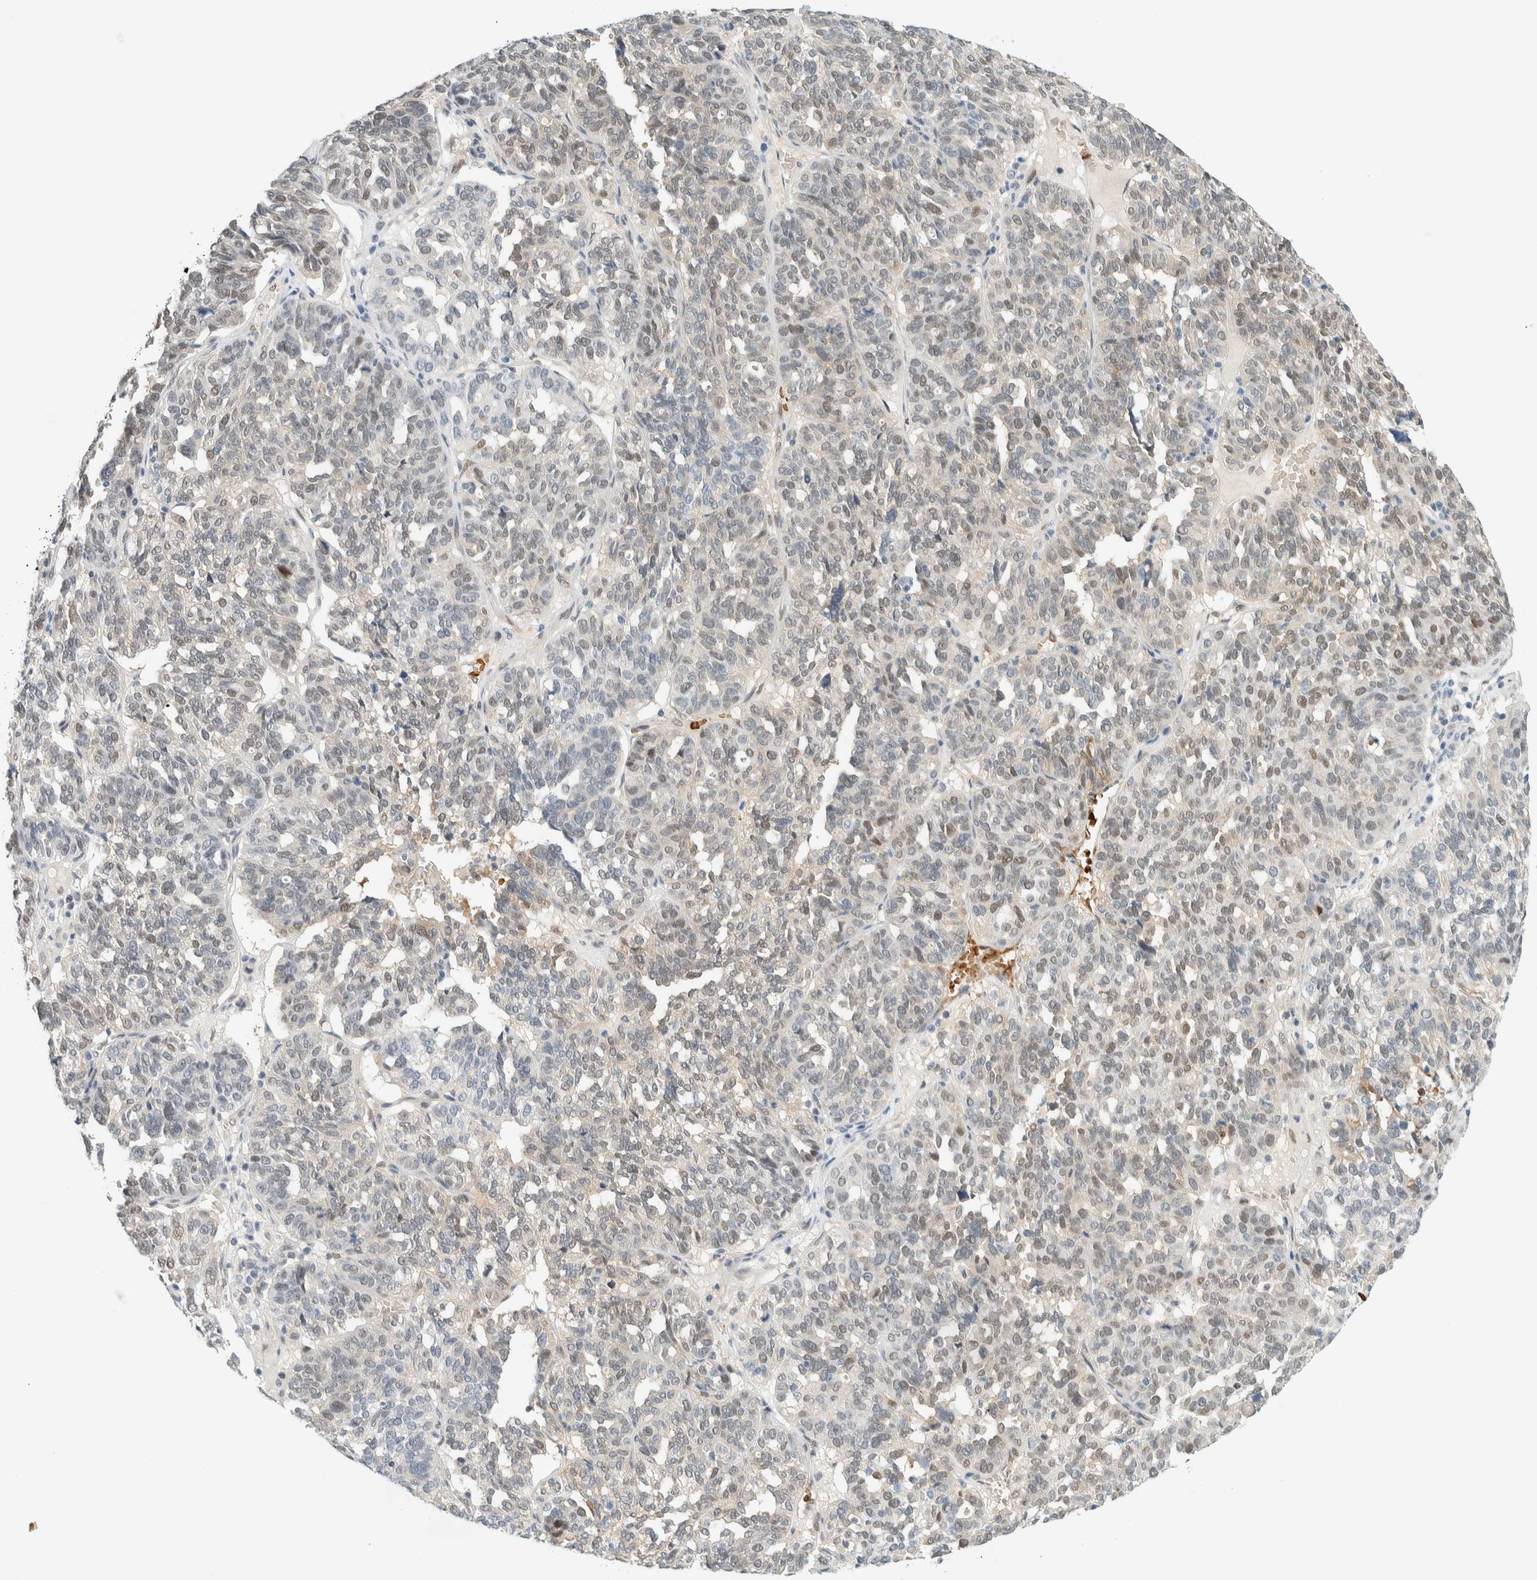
{"staining": {"intensity": "weak", "quantity": "25%-75%", "location": "nuclear"}, "tissue": "ovarian cancer", "cell_type": "Tumor cells", "image_type": "cancer", "snomed": [{"axis": "morphology", "description": "Cystadenocarcinoma, serous, NOS"}, {"axis": "topography", "description": "Ovary"}], "caption": "Ovarian cancer (serous cystadenocarcinoma) stained for a protein demonstrates weak nuclear positivity in tumor cells.", "gene": "TSTD2", "patient": {"sex": "female", "age": 59}}